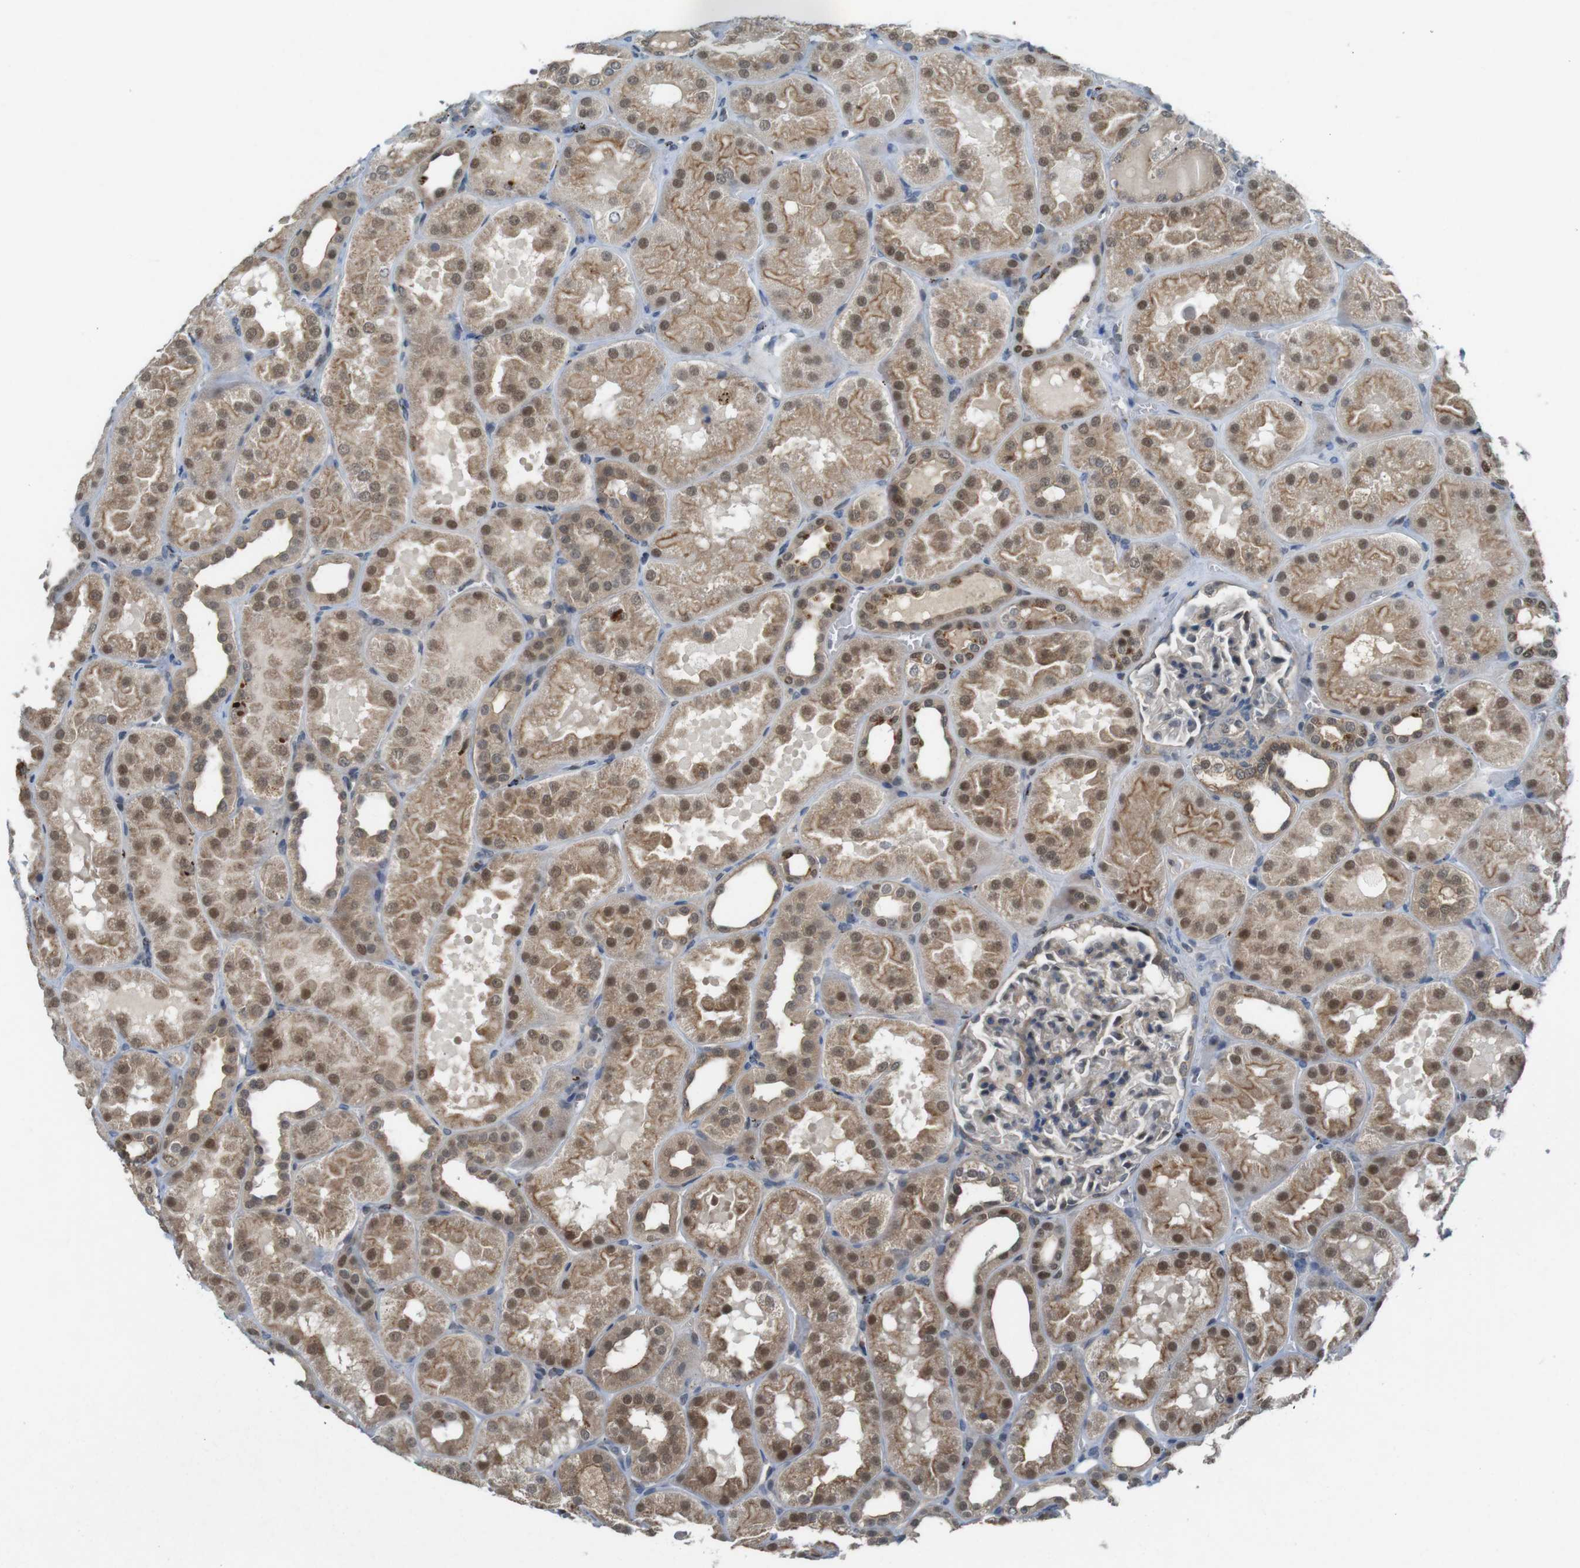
{"staining": {"intensity": "negative", "quantity": "none", "location": "none"}, "tissue": "kidney", "cell_type": "Cells in glomeruli", "image_type": "normal", "snomed": [{"axis": "morphology", "description": "Normal tissue, NOS"}, {"axis": "topography", "description": "Kidney"}], "caption": "The image displays no staining of cells in glomeruli in unremarkable kidney. (IHC, brightfield microscopy, high magnification).", "gene": "MAPKAPK5", "patient": {"sex": "male", "age": 28}}